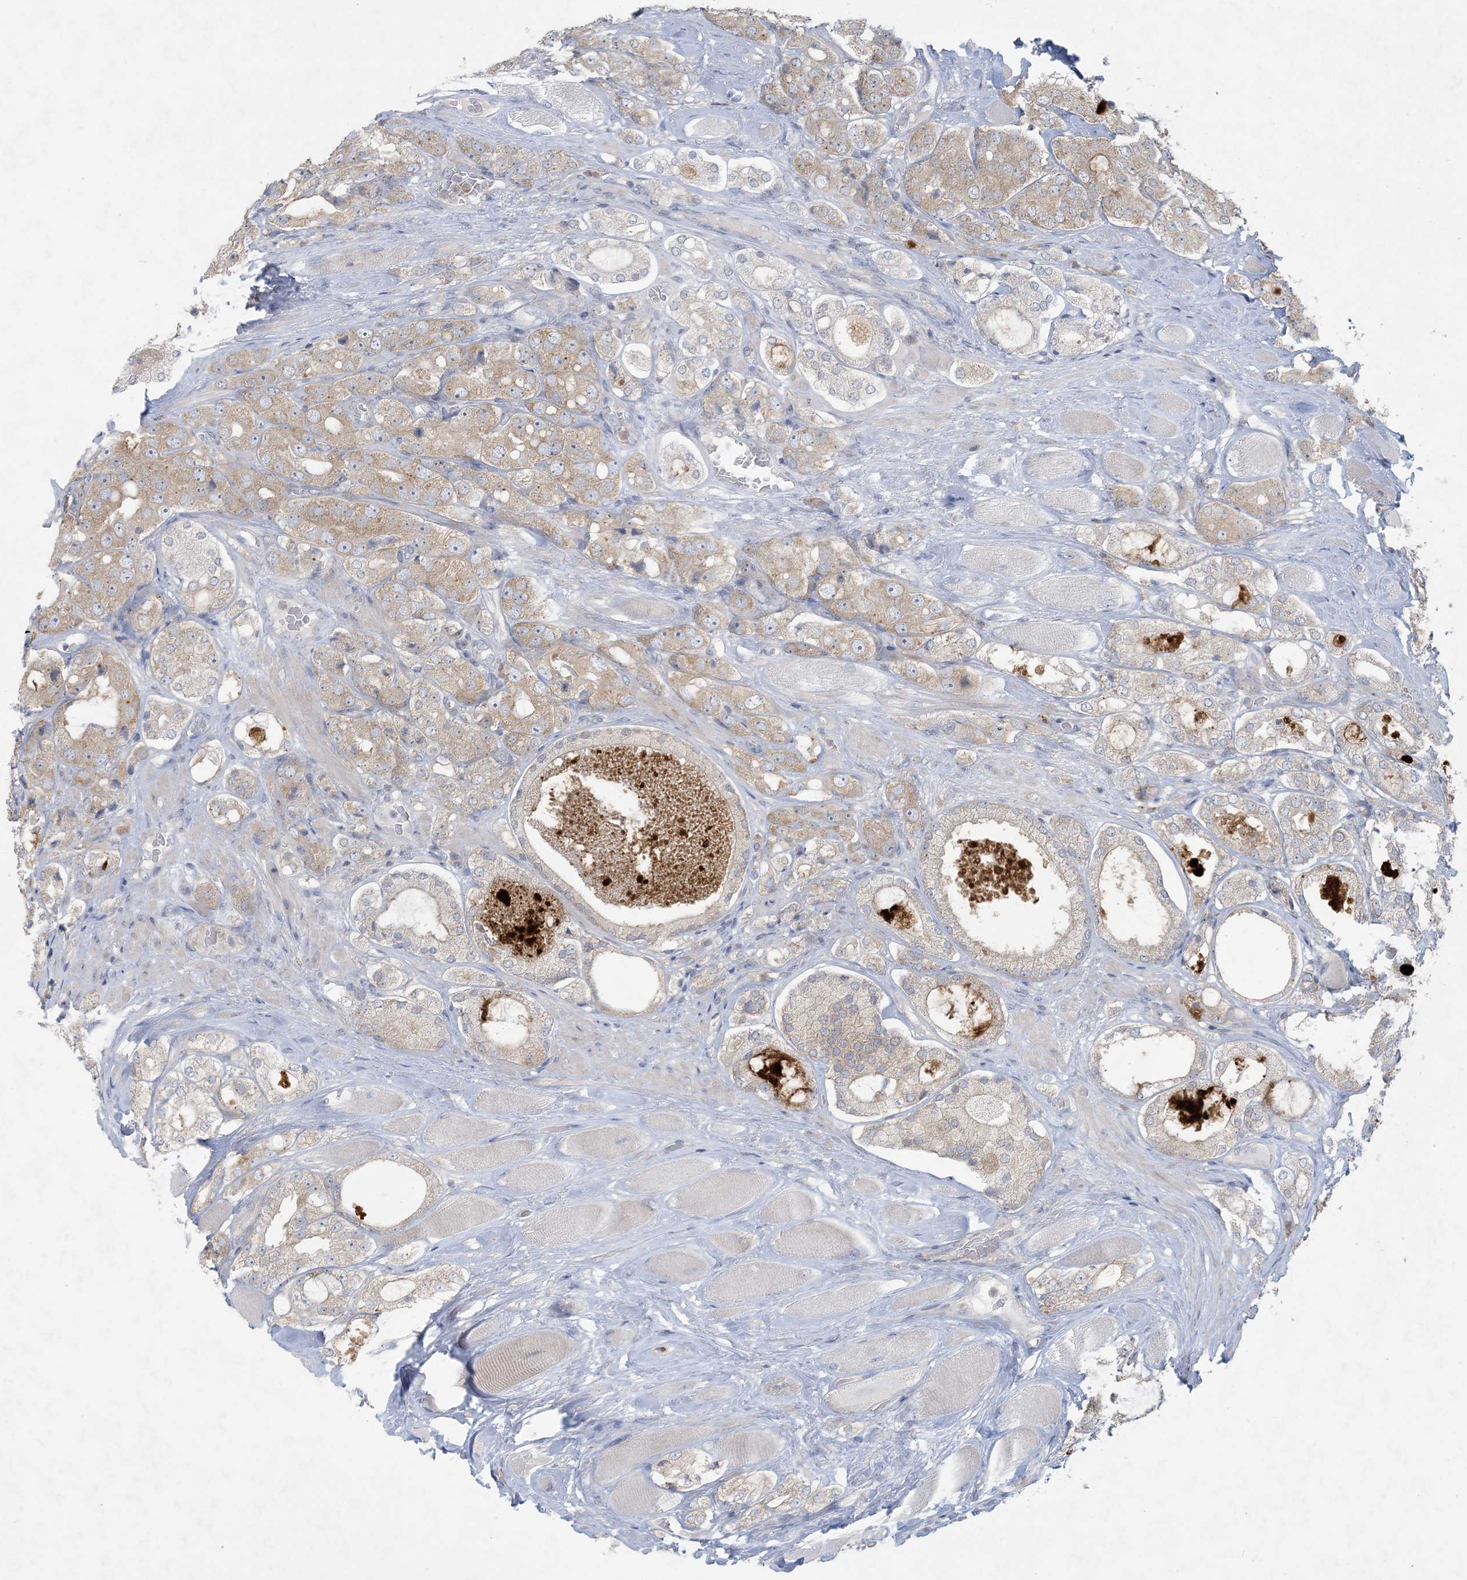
{"staining": {"intensity": "weak", "quantity": "25%-75%", "location": "cytoplasmic/membranous"}, "tissue": "prostate cancer", "cell_type": "Tumor cells", "image_type": "cancer", "snomed": [{"axis": "morphology", "description": "Adenocarcinoma, High grade"}, {"axis": "topography", "description": "Prostate"}], "caption": "Immunohistochemical staining of prostate cancer (high-grade adenocarcinoma) shows low levels of weak cytoplasmic/membranous protein positivity in about 25%-75% of tumor cells.", "gene": "KIF3A", "patient": {"sex": "male", "age": 65}}